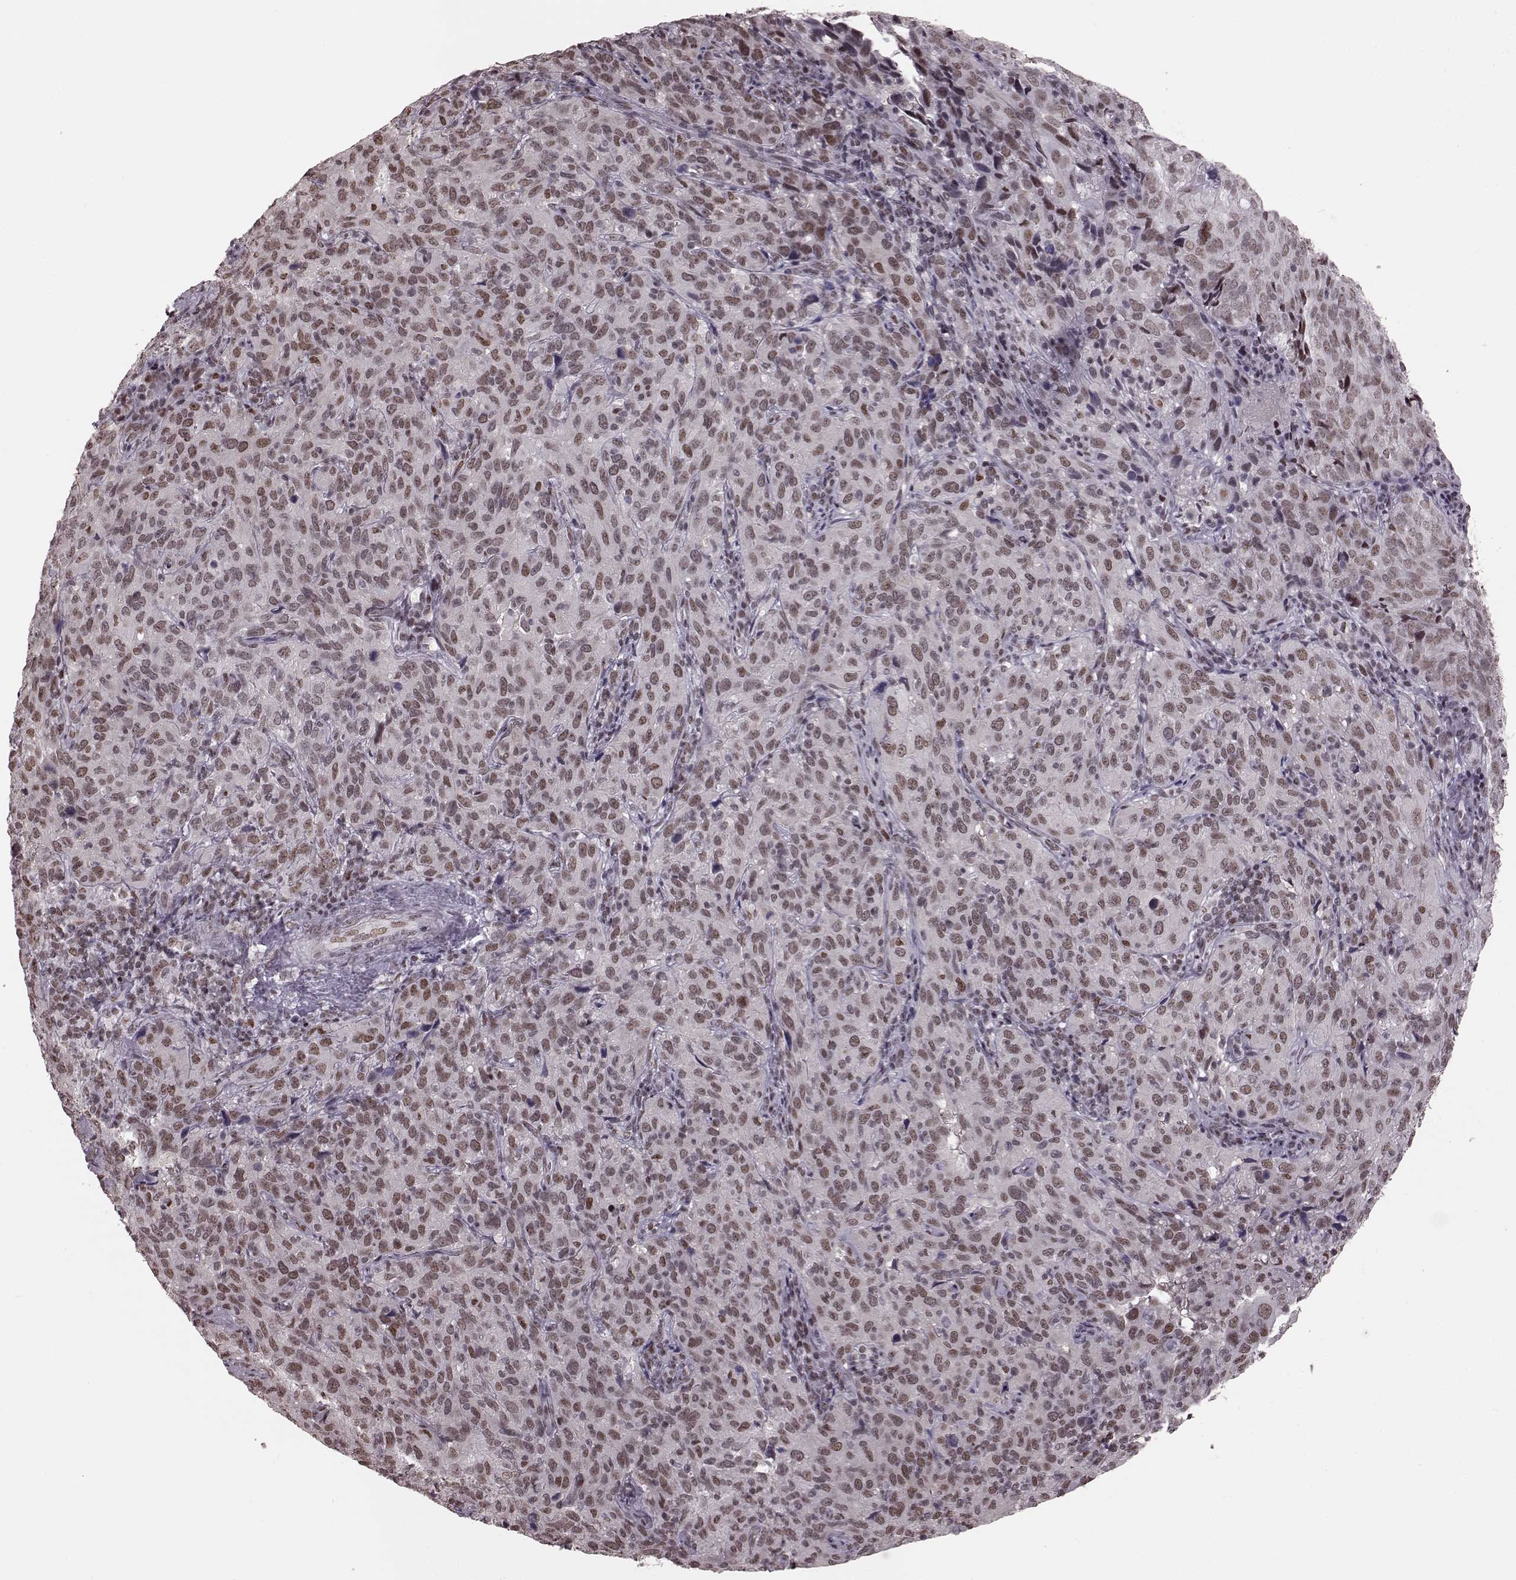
{"staining": {"intensity": "weak", "quantity": ">75%", "location": "nuclear"}, "tissue": "cervical cancer", "cell_type": "Tumor cells", "image_type": "cancer", "snomed": [{"axis": "morphology", "description": "Squamous cell carcinoma, NOS"}, {"axis": "topography", "description": "Cervix"}], "caption": "IHC histopathology image of human cervical squamous cell carcinoma stained for a protein (brown), which reveals low levels of weak nuclear expression in approximately >75% of tumor cells.", "gene": "NR2C1", "patient": {"sex": "female", "age": 51}}